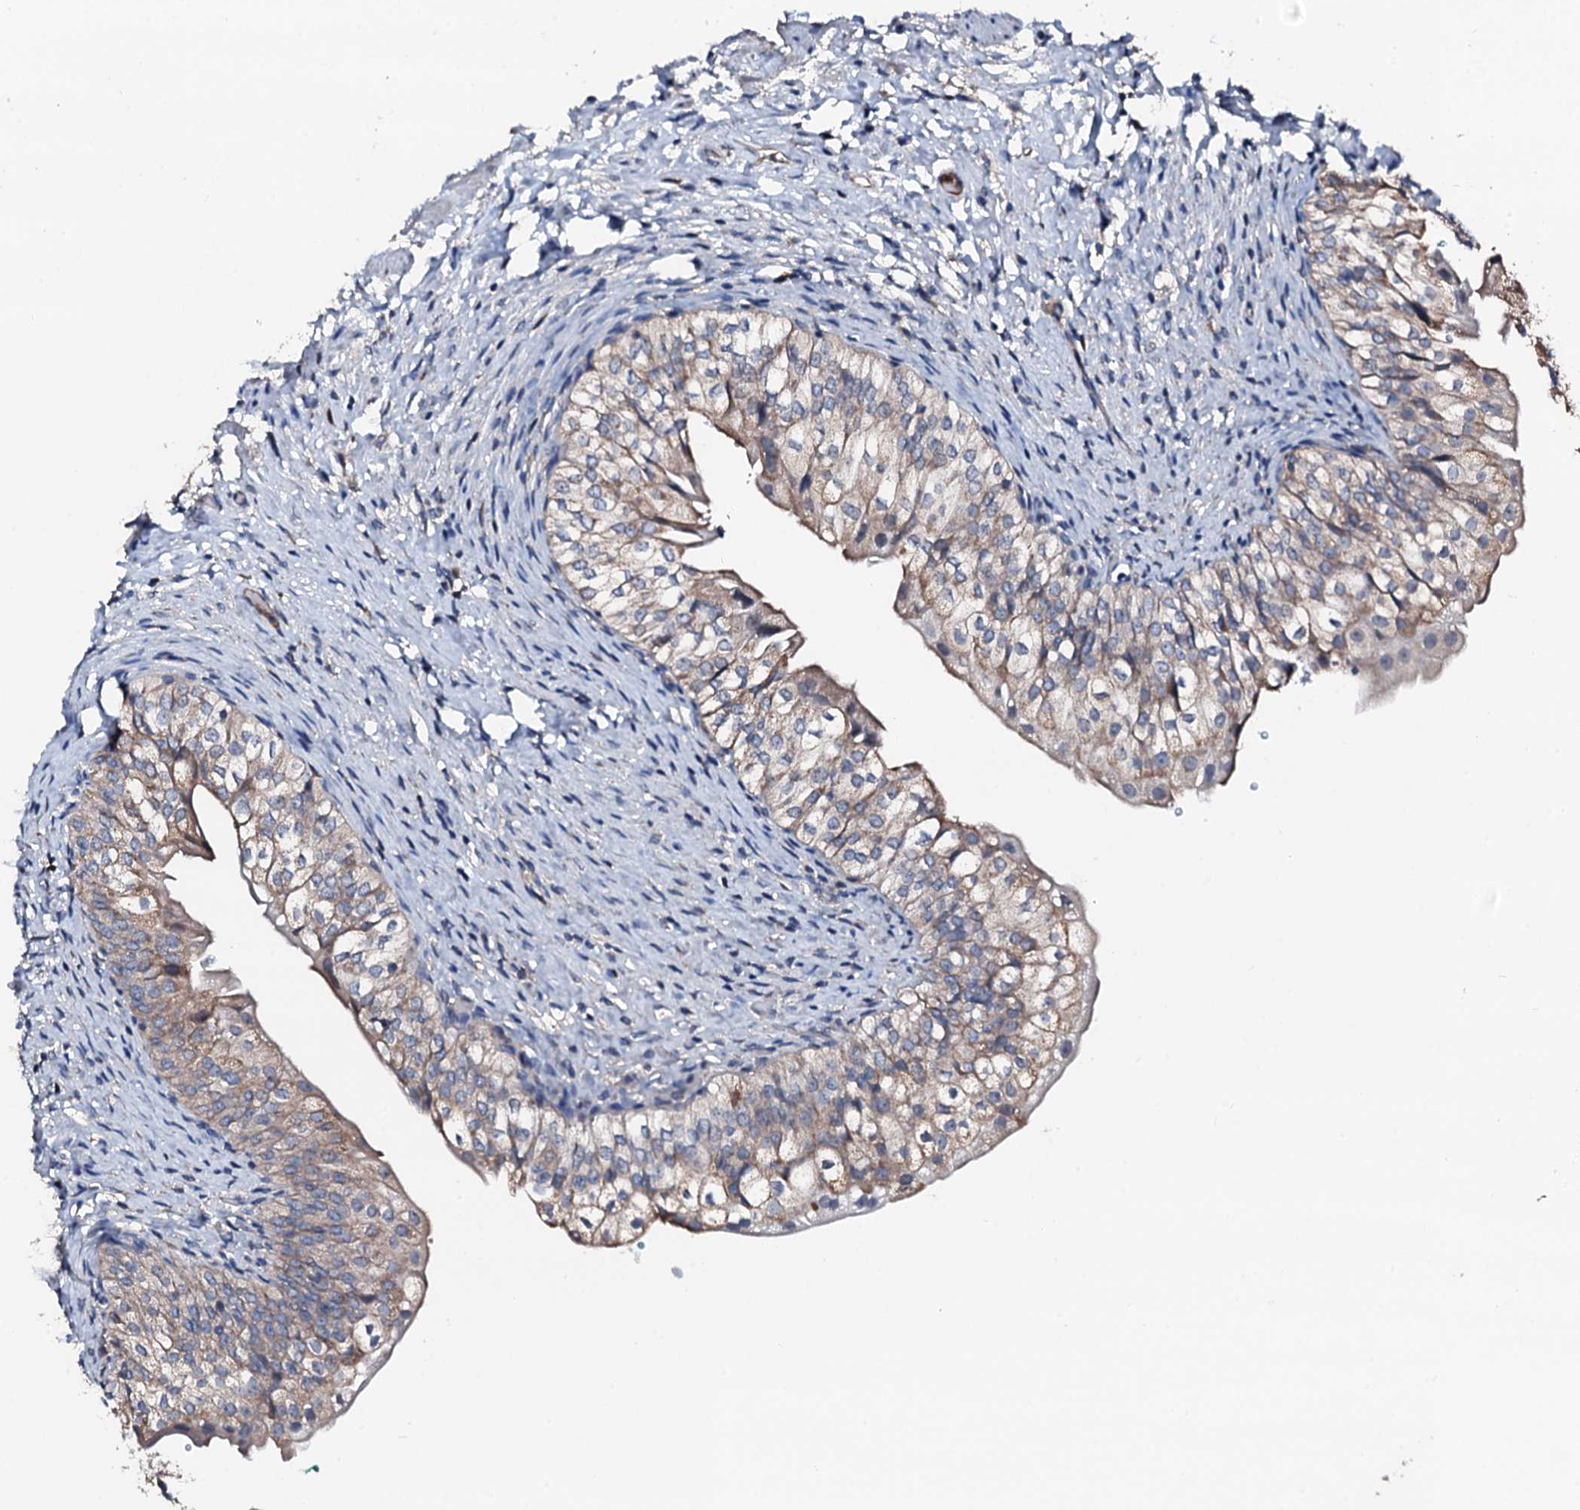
{"staining": {"intensity": "moderate", "quantity": "25%-75%", "location": "cytoplasmic/membranous"}, "tissue": "urinary bladder", "cell_type": "Urothelial cells", "image_type": "normal", "snomed": [{"axis": "morphology", "description": "Normal tissue, NOS"}, {"axis": "topography", "description": "Urinary bladder"}], "caption": "Immunohistochemical staining of unremarkable urinary bladder demonstrates medium levels of moderate cytoplasmic/membranous expression in about 25%-75% of urothelial cells.", "gene": "TRAFD1", "patient": {"sex": "male", "age": 55}}